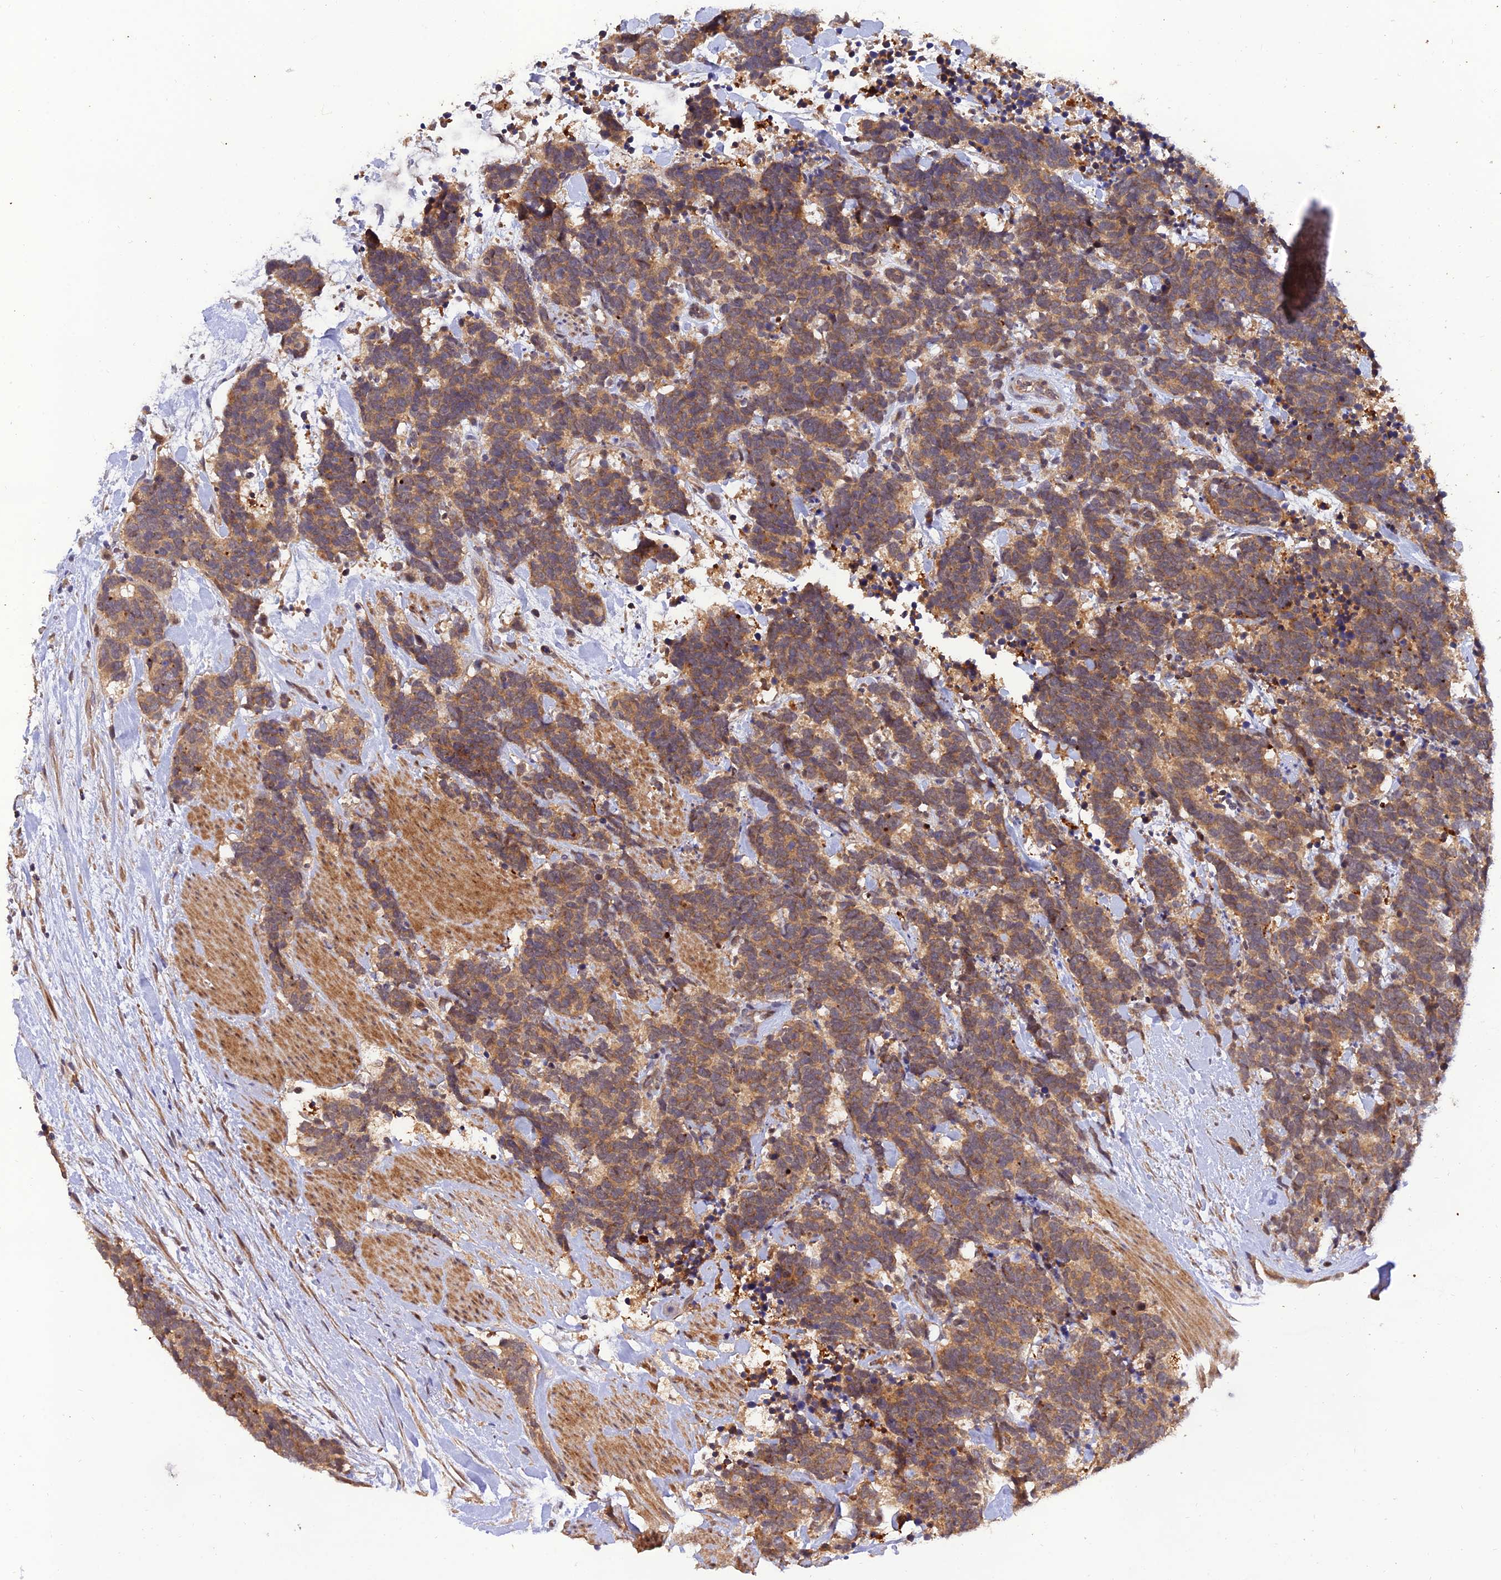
{"staining": {"intensity": "moderate", "quantity": ">75%", "location": "cytoplasmic/membranous"}, "tissue": "carcinoid", "cell_type": "Tumor cells", "image_type": "cancer", "snomed": [{"axis": "morphology", "description": "Carcinoma, NOS"}, {"axis": "morphology", "description": "Carcinoid, malignant, NOS"}, {"axis": "topography", "description": "Prostate"}], "caption": "The image reveals a brown stain indicating the presence of a protein in the cytoplasmic/membranous of tumor cells in carcinoid.", "gene": "REV1", "patient": {"sex": "male", "age": 57}}